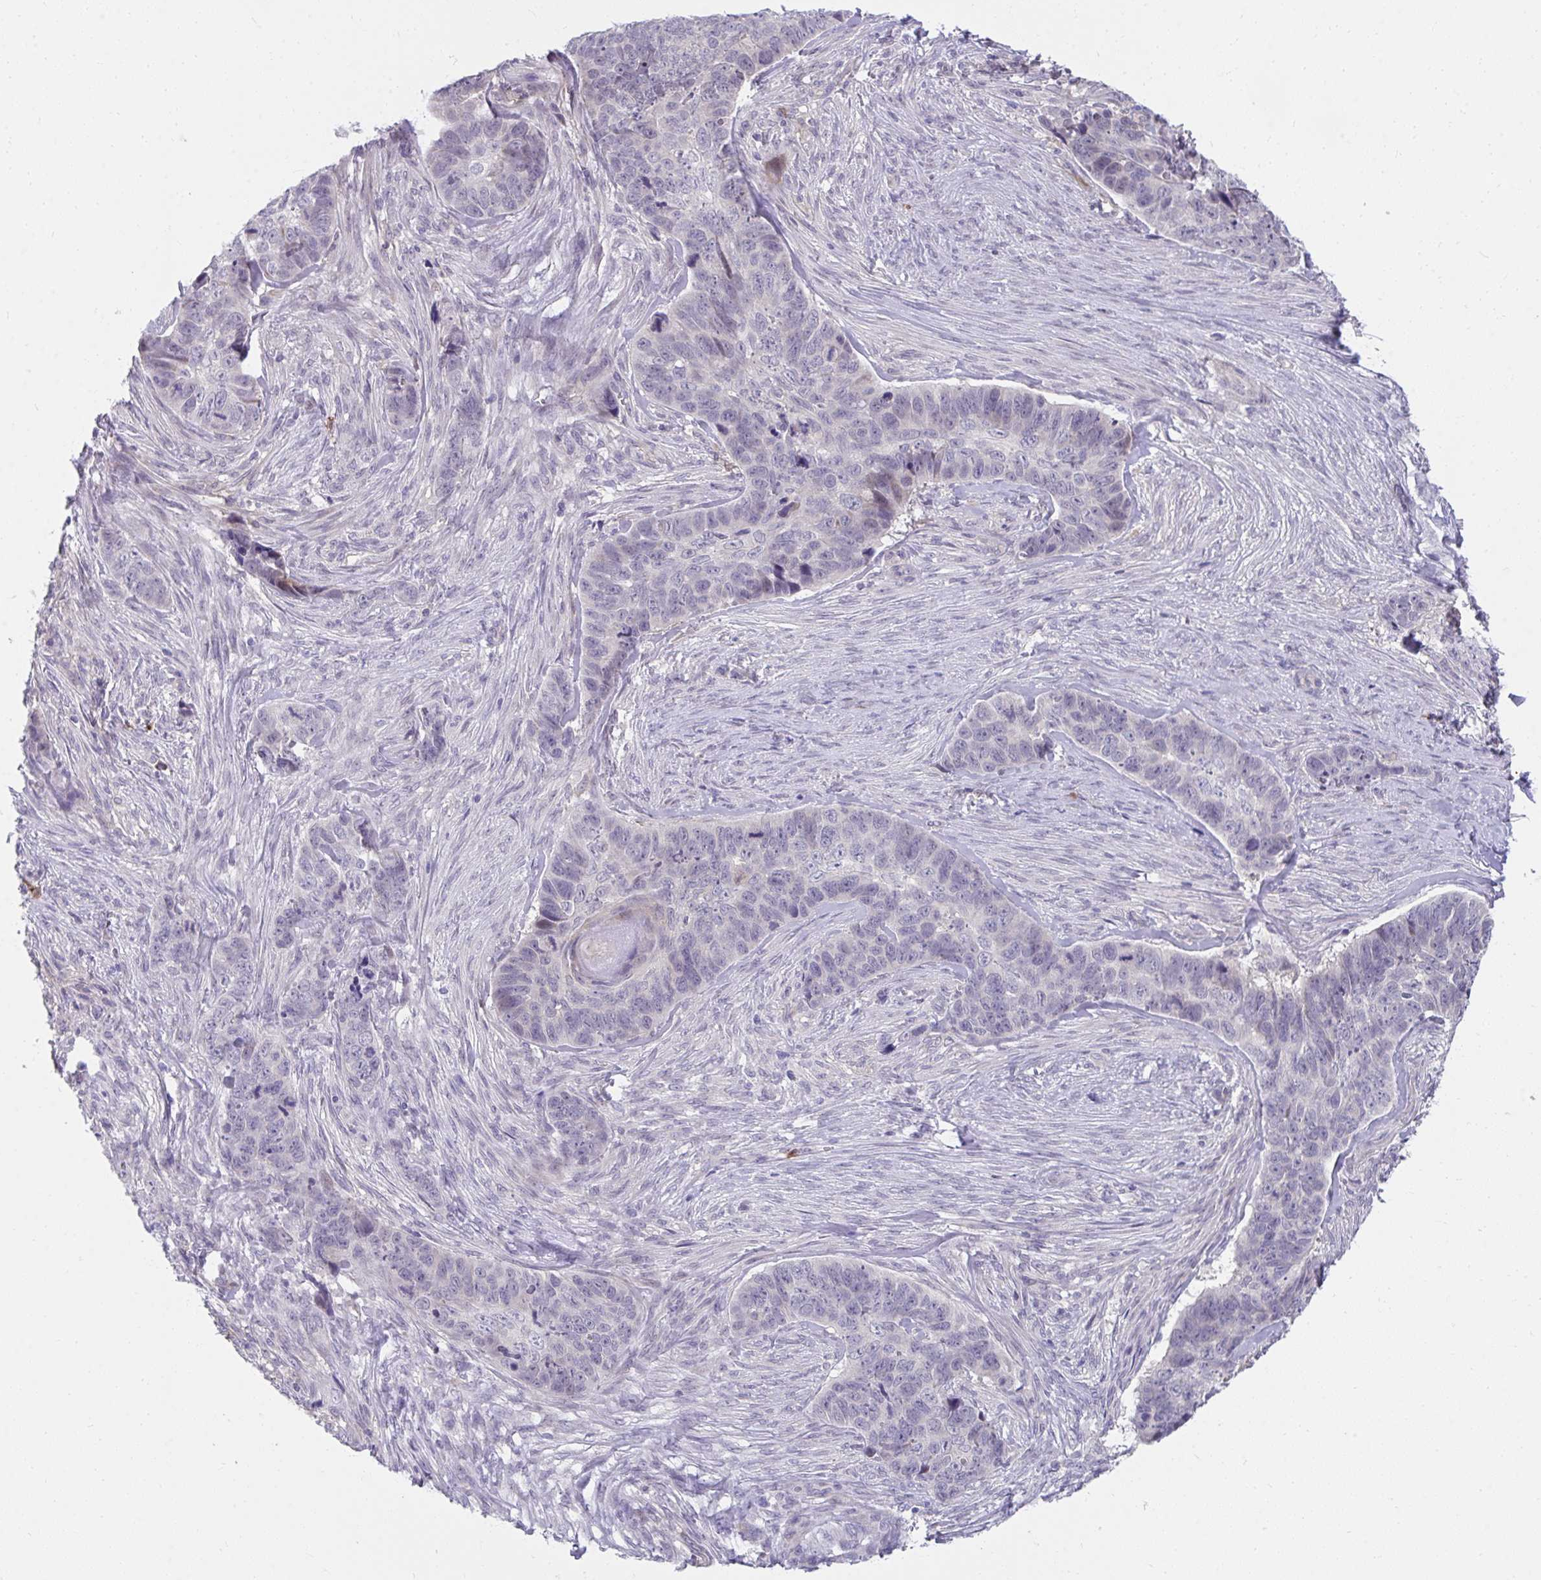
{"staining": {"intensity": "negative", "quantity": "none", "location": "none"}, "tissue": "skin cancer", "cell_type": "Tumor cells", "image_type": "cancer", "snomed": [{"axis": "morphology", "description": "Basal cell carcinoma"}, {"axis": "topography", "description": "Skin"}], "caption": "This is an IHC photomicrograph of skin cancer (basal cell carcinoma). There is no positivity in tumor cells.", "gene": "SLAMF7", "patient": {"sex": "female", "age": 82}}